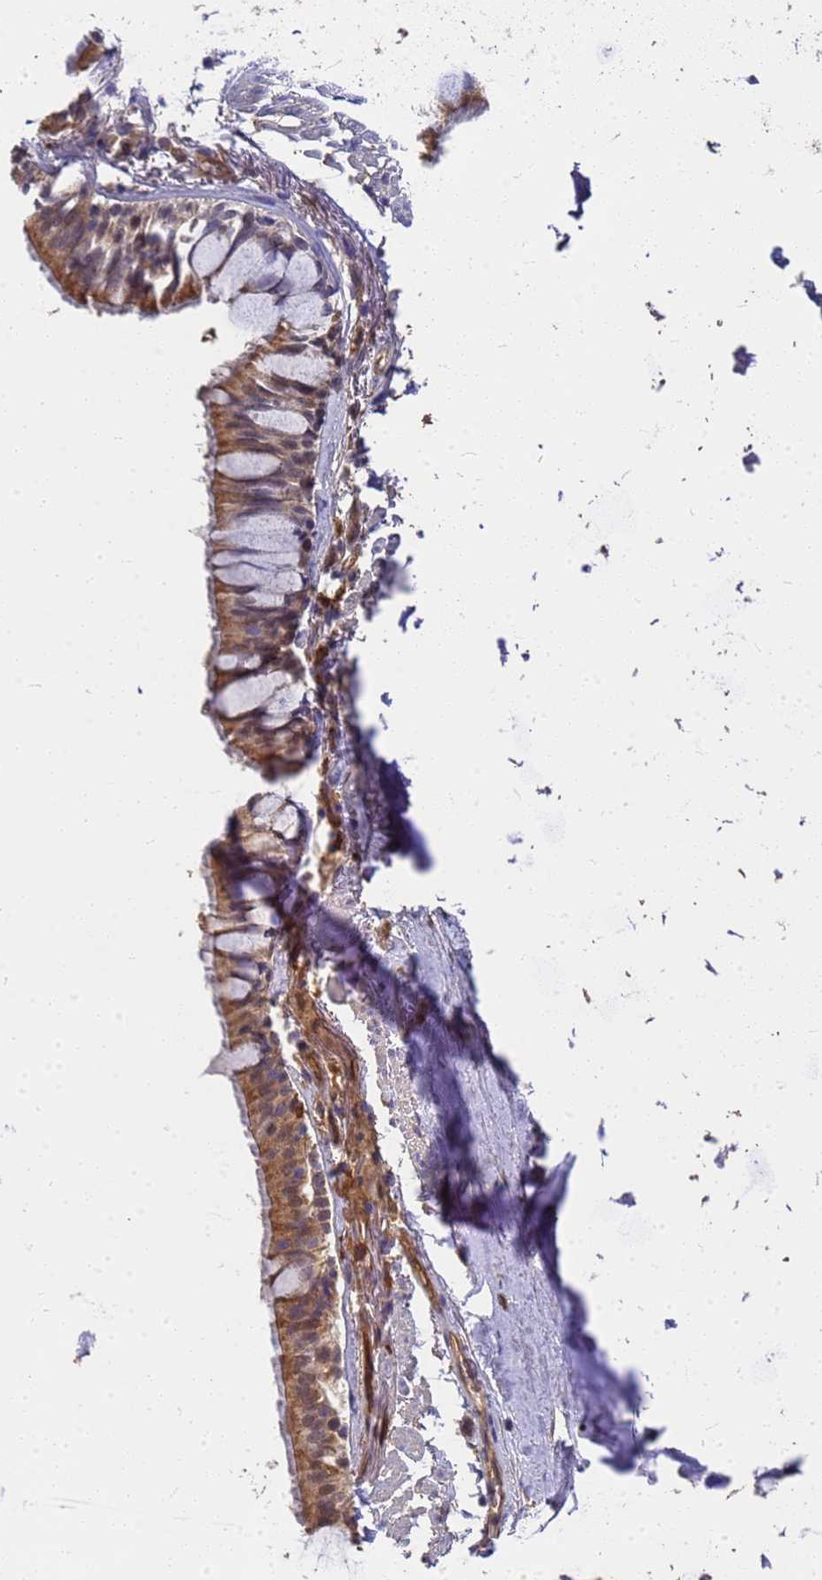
{"staining": {"intensity": "moderate", "quantity": "25%-75%", "location": "cytoplasmic/membranous"}, "tissue": "bronchus", "cell_type": "Respiratory epithelial cells", "image_type": "normal", "snomed": [{"axis": "morphology", "description": "Normal tissue, NOS"}, {"axis": "topography", "description": "Bronchus"}], "caption": "Immunohistochemical staining of unremarkable human bronchus demonstrates moderate cytoplasmic/membranous protein positivity in about 25%-75% of respiratory epithelial cells.", "gene": "SLC35E2B", "patient": {"sex": "male", "age": 70}}